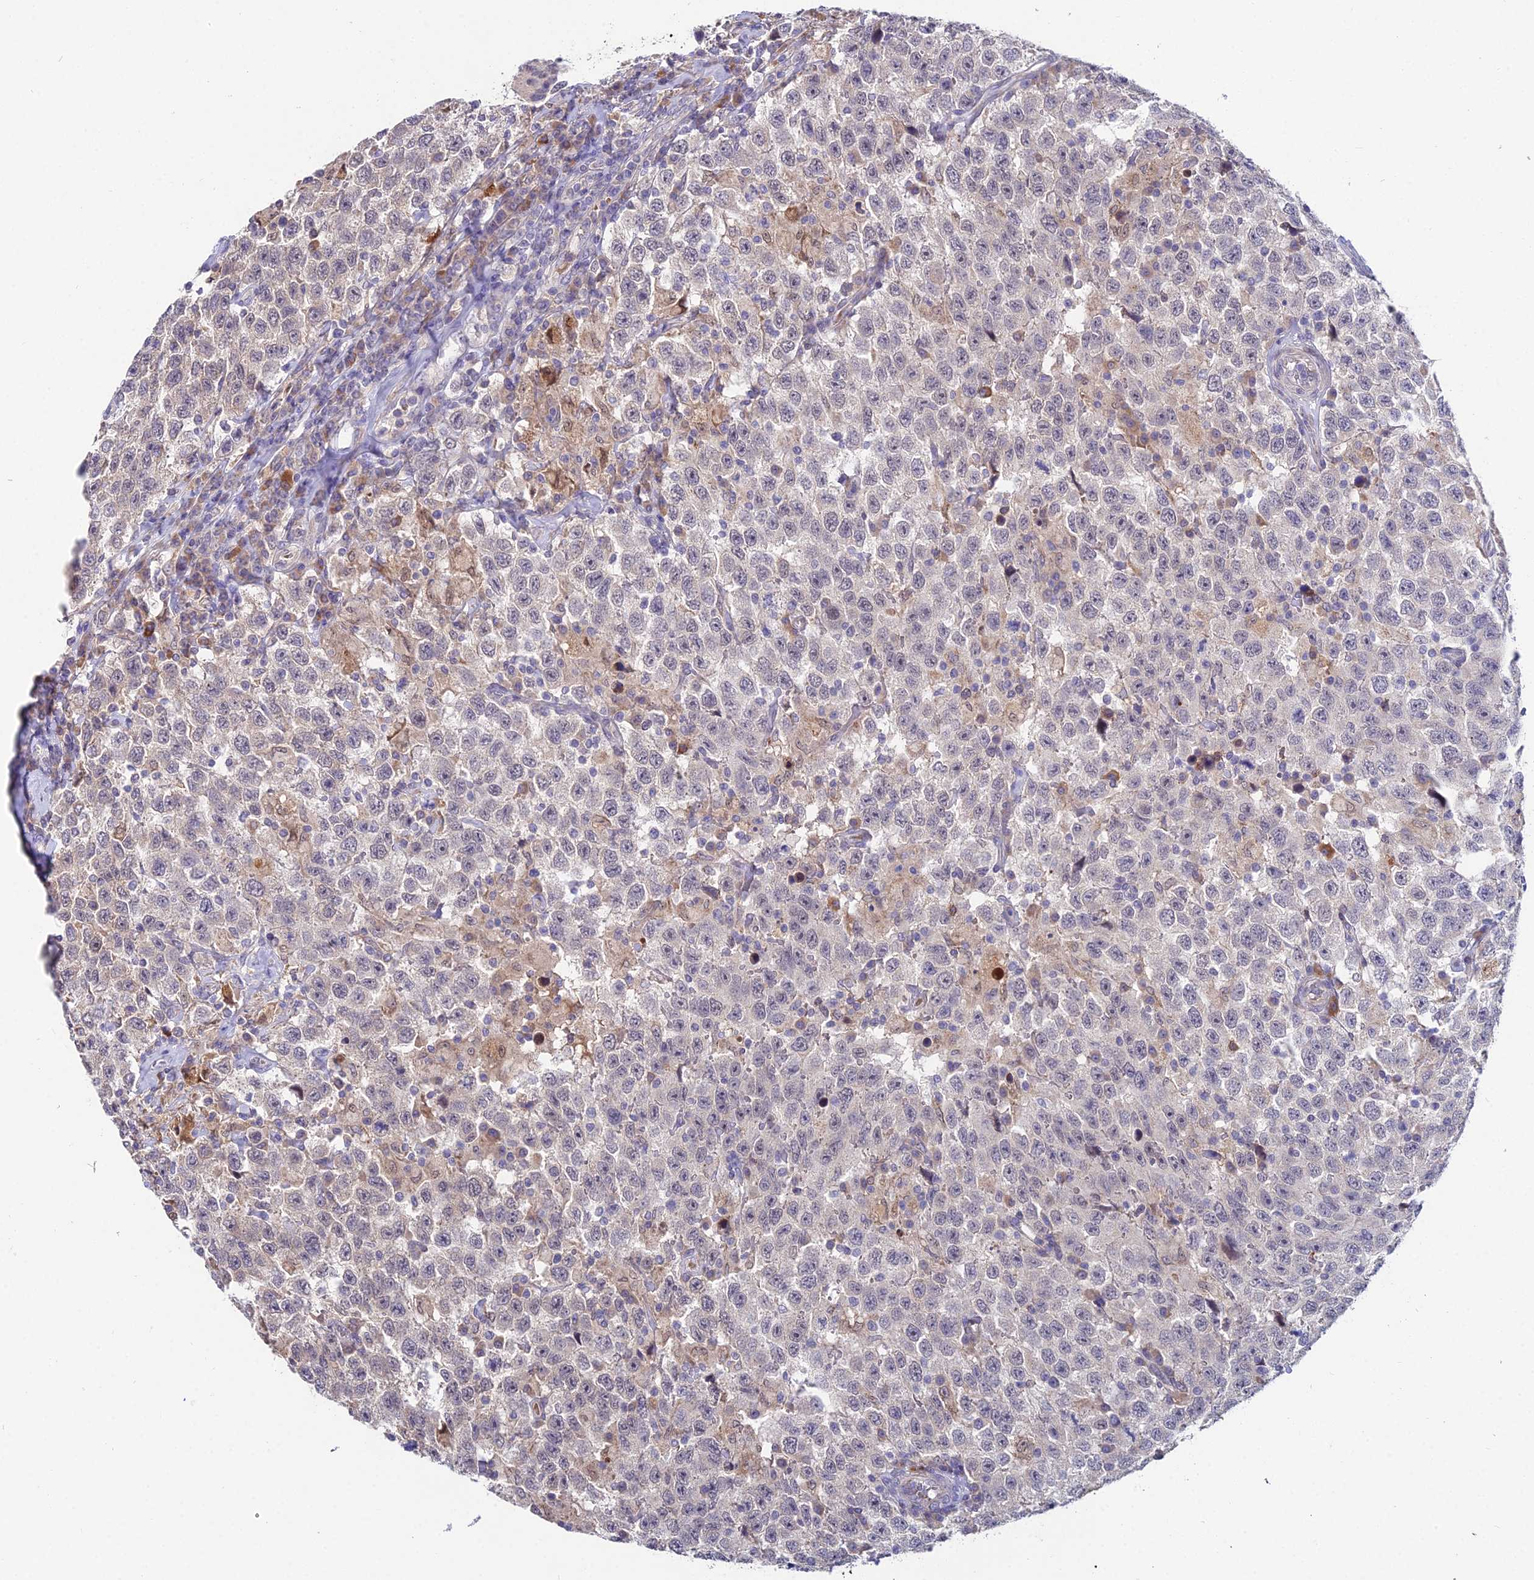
{"staining": {"intensity": "negative", "quantity": "none", "location": "none"}, "tissue": "testis cancer", "cell_type": "Tumor cells", "image_type": "cancer", "snomed": [{"axis": "morphology", "description": "Seminoma, NOS"}, {"axis": "topography", "description": "Testis"}], "caption": "Testis seminoma was stained to show a protein in brown. There is no significant expression in tumor cells.", "gene": "WDR43", "patient": {"sex": "male", "age": 41}}